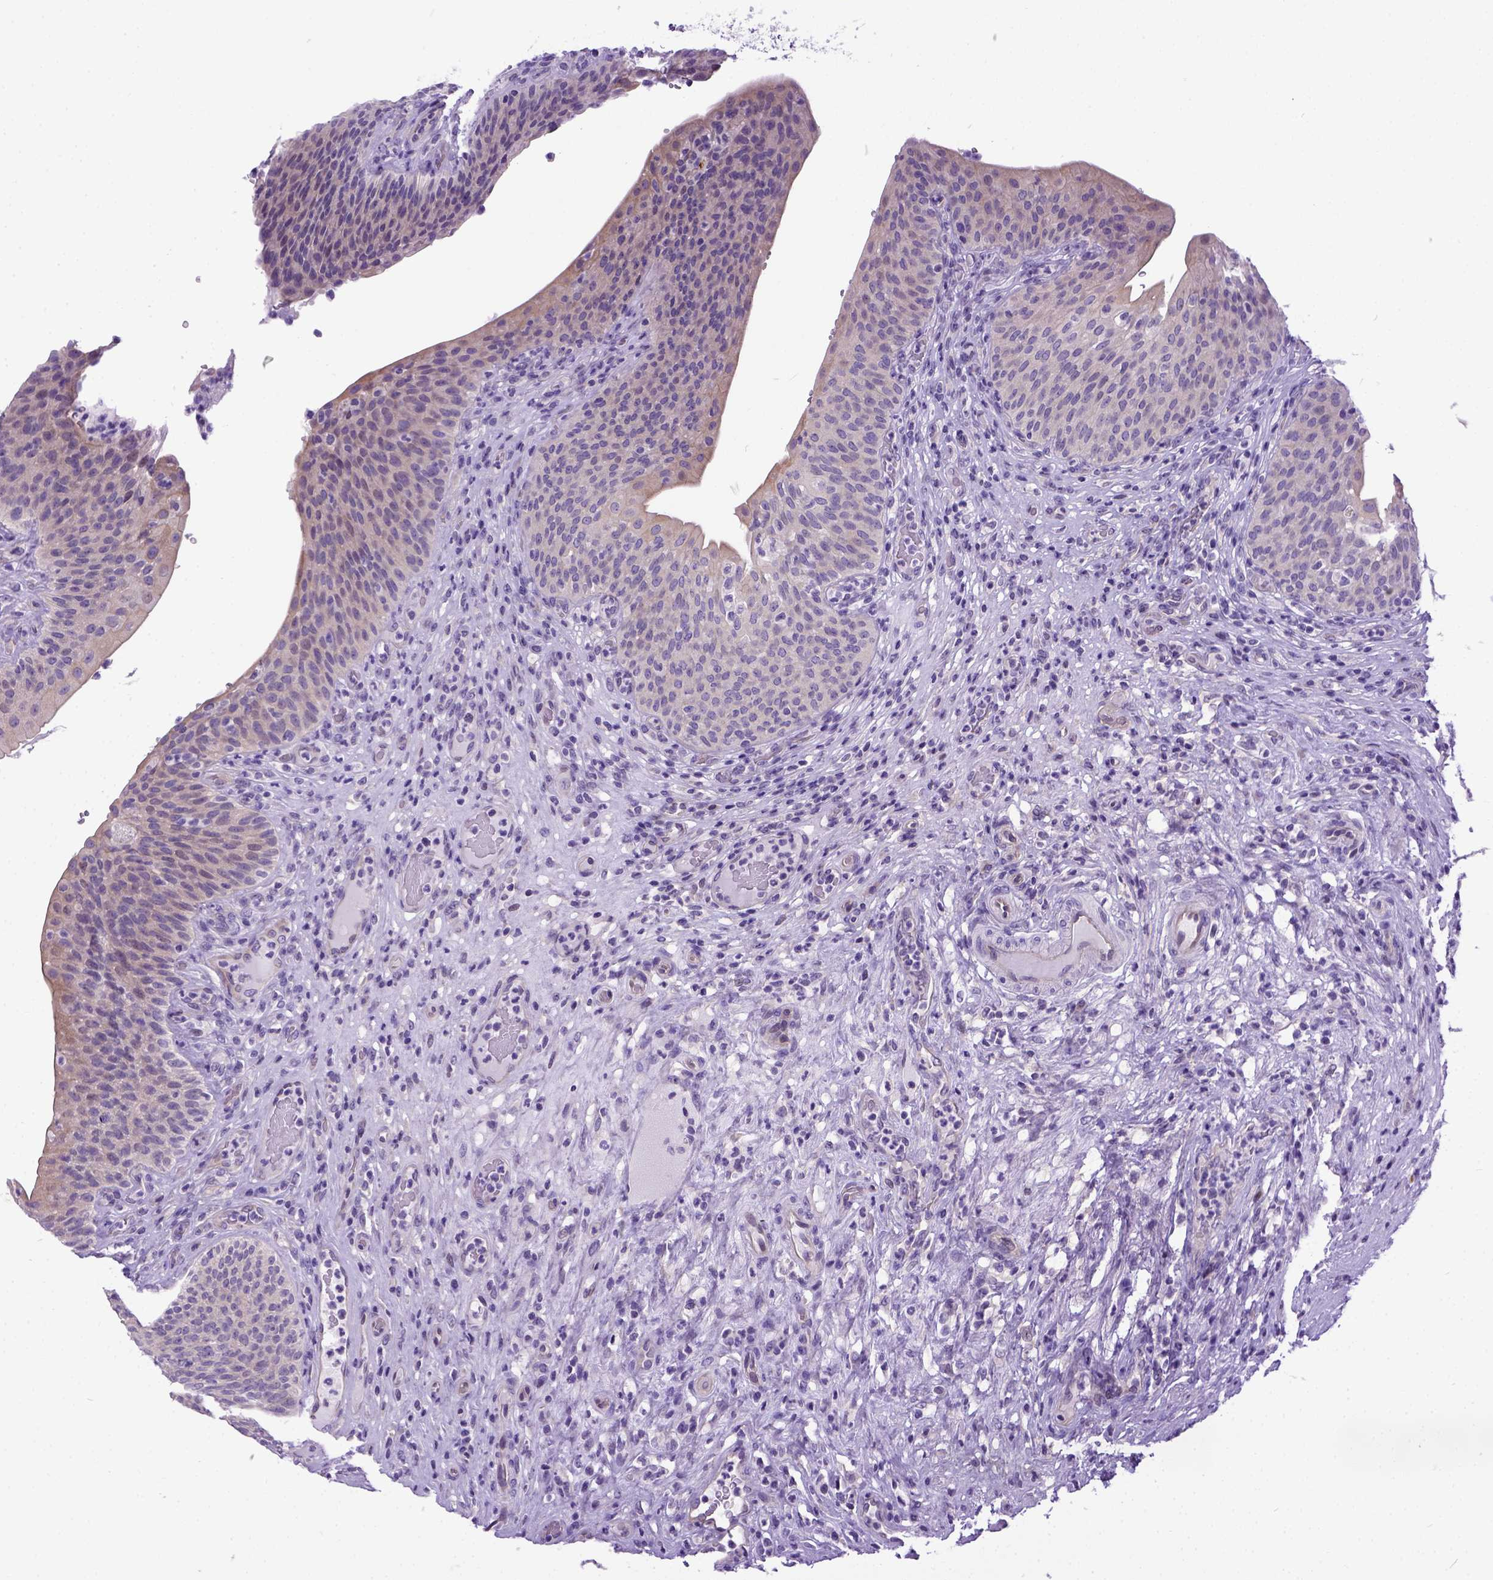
{"staining": {"intensity": "weak", "quantity": "25%-75%", "location": "cytoplasmic/membranous"}, "tissue": "urinary bladder", "cell_type": "Urothelial cells", "image_type": "normal", "snomed": [{"axis": "morphology", "description": "Normal tissue, NOS"}, {"axis": "topography", "description": "Urinary bladder"}, {"axis": "topography", "description": "Peripheral nerve tissue"}], "caption": "A photomicrograph of human urinary bladder stained for a protein displays weak cytoplasmic/membranous brown staining in urothelial cells. The staining was performed using DAB to visualize the protein expression in brown, while the nuclei were stained in blue with hematoxylin (Magnification: 20x).", "gene": "NEK5", "patient": {"sex": "male", "age": 66}}